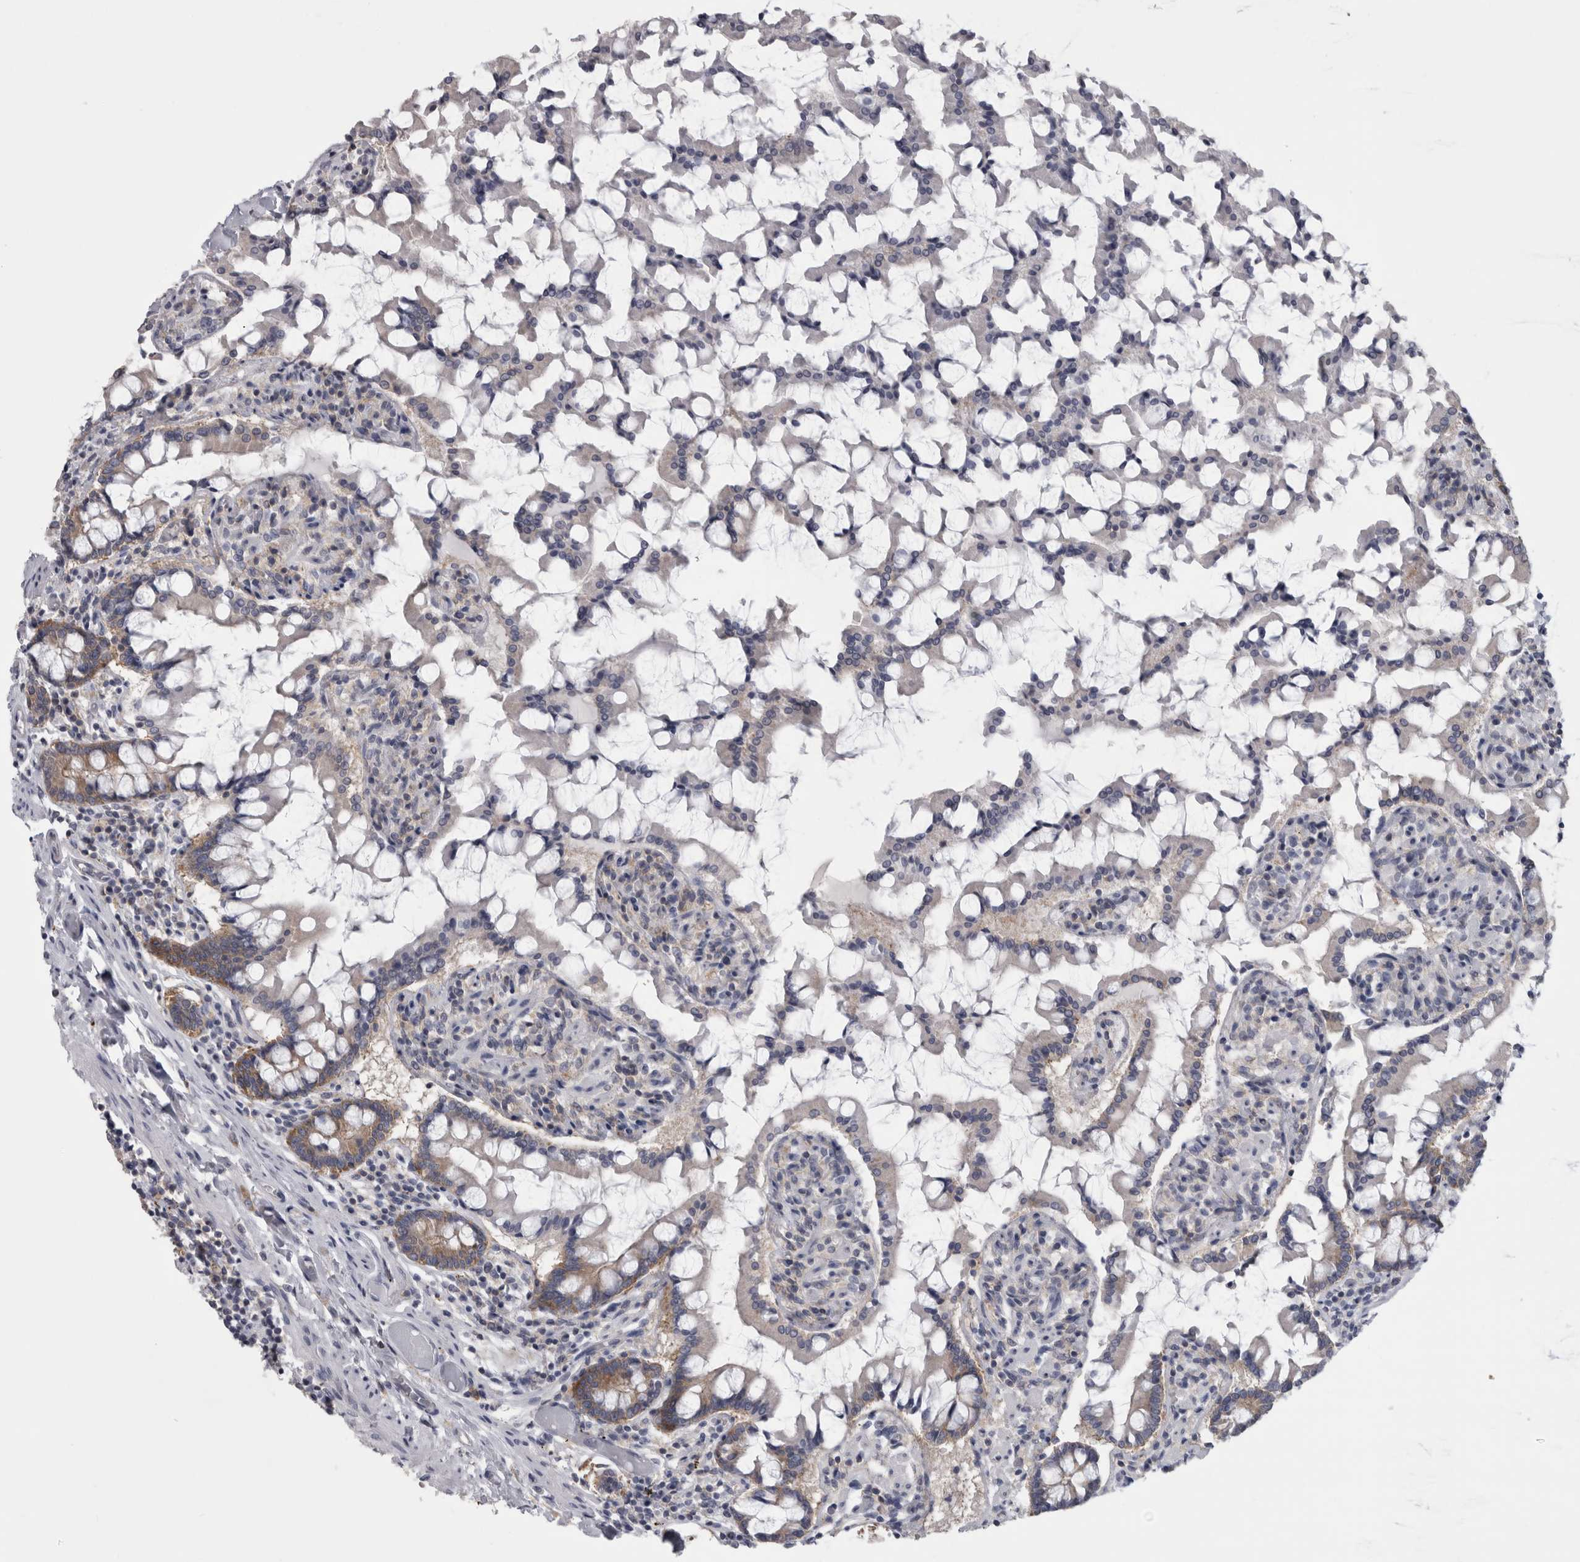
{"staining": {"intensity": "moderate", "quantity": "<25%", "location": "cytoplasmic/membranous"}, "tissue": "small intestine", "cell_type": "Glandular cells", "image_type": "normal", "snomed": [{"axis": "morphology", "description": "Normal tissue, NOS"}, {"axis": "topography", "description": "Small intestine"}], "caption": "The photomicrograph demonstrates immunohistochemical staining of normal small intestine. There is moderate cytoplasmic/membranous staining is present in approximately <25% of glandular cells.", "gene": "PRRC2C", "patient": {"sex": "male", "age": 41}}